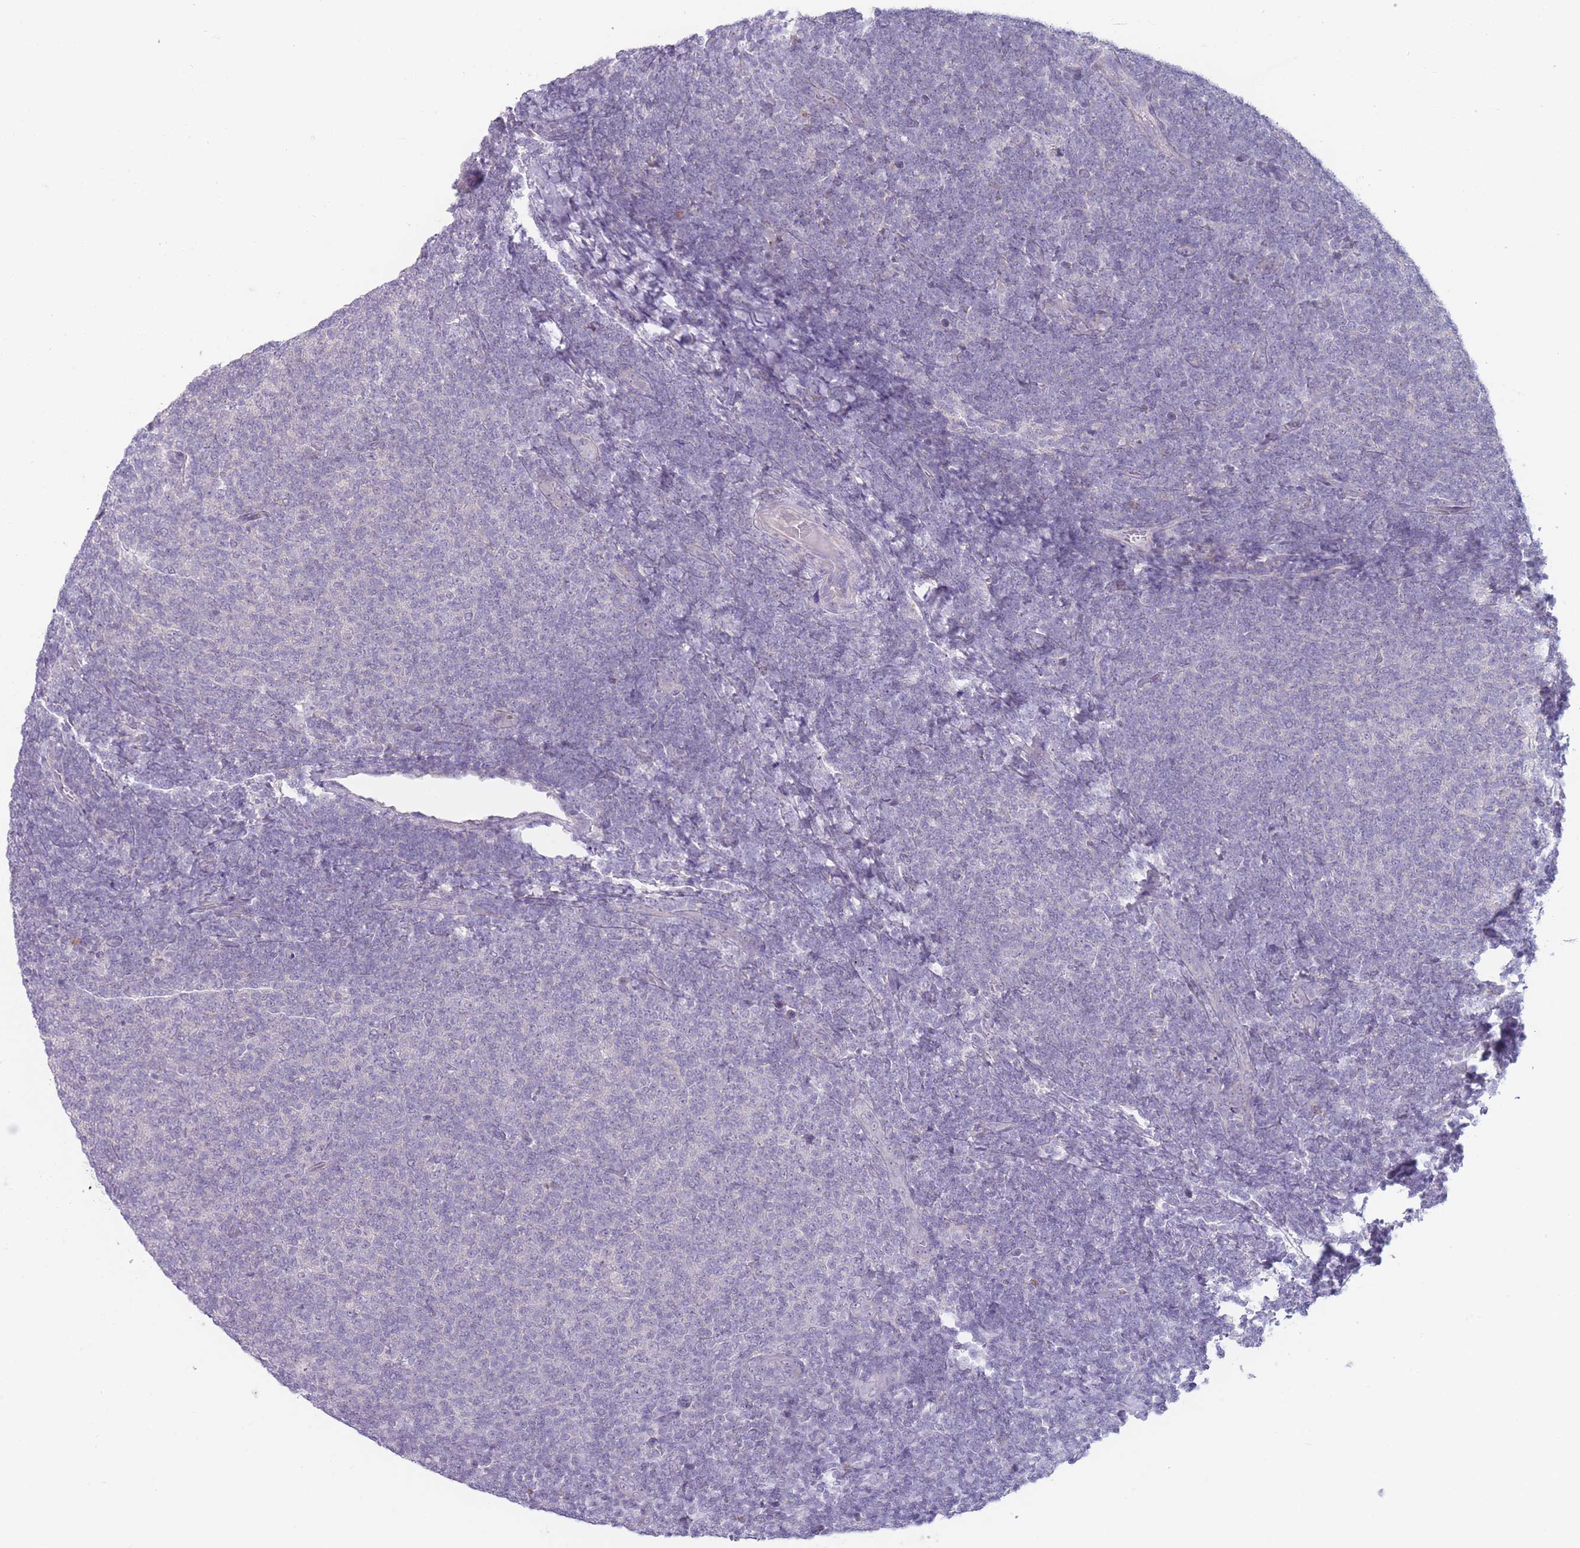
{"staining": {"intensity": "negative", "quantity": "none", "location": "none"}, "tissue": "lymphoma", "cell_type": "Tumor cells", "image_type": "cancer", "snomed": [{"axis": "morphology", "description": "Malignant lymphoma, non-Hodgkin's type, Low grade"}, {"axis": "topography", "description": "Lymph node"}], "caption": "High magnification brightfield microscopy of low-grade malignant lymphoma, non-Hodgkin's type stained with DAB (brown) and counterstained with hematoxylin (blue): tumor cells show no significant expression.", "gene": "PAIP2B", "patient": {"sex": "male", "age": 66}}